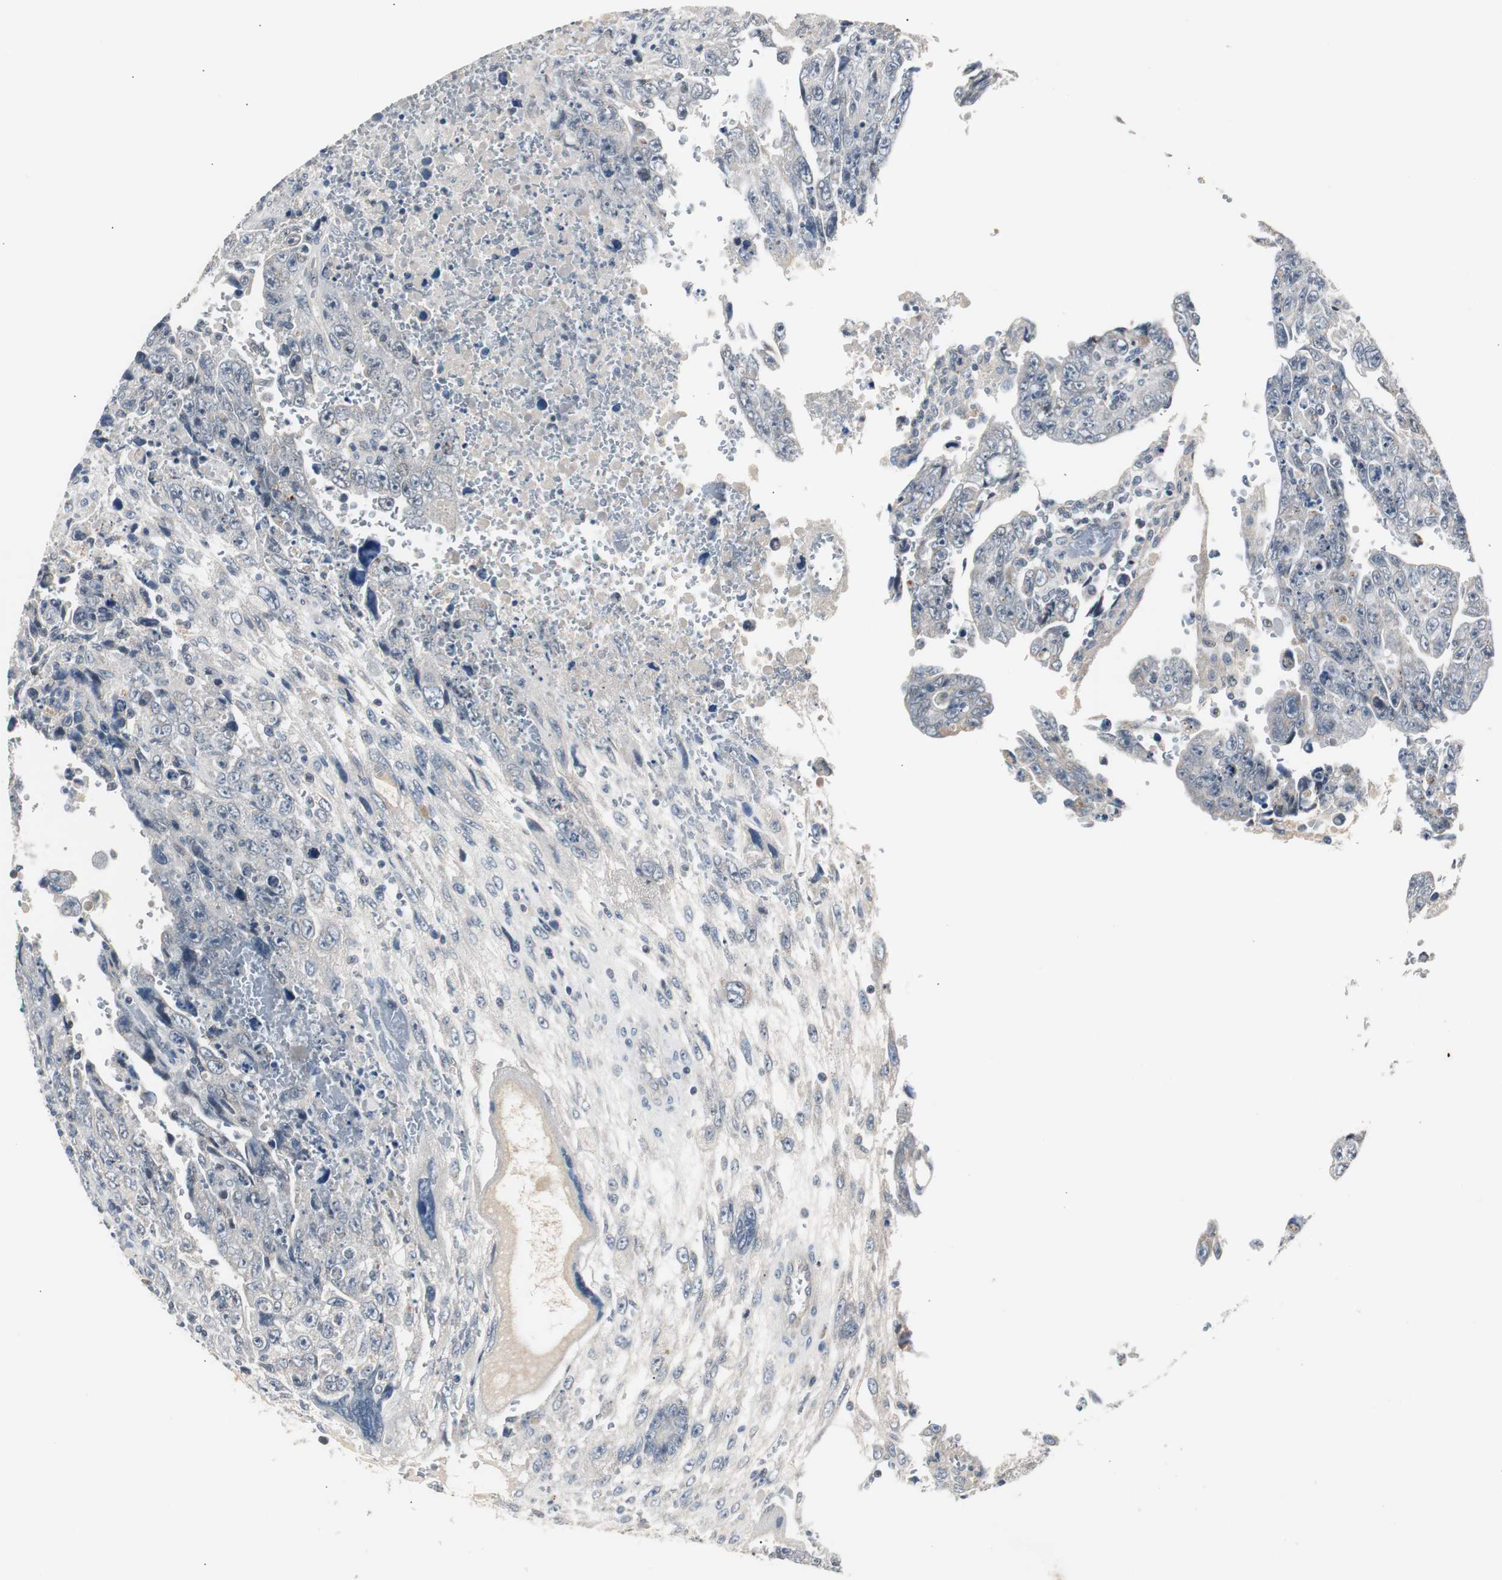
{"staining": {"intensity": "weak", "quantity": "25%-75%", "location": "cytoplasmic/membranous"}, "tissue": "testis cancer", "cell_type": "Tumor cells", "image_type": "cancer", "snomed": [{"axis": "morphology", "description": "Carcinoma, Embryonal, NOS"}, {"axis": "topography", "description": "Testis"}], "caption": "Tumor cells display low levels of weak cytoplasmic/membranous positivity in about 25%-75% of cells in embryonal carcinoma (testis).", "gene": "ZMPSTE24", "patient": {"sex": "male", "age": 28}}